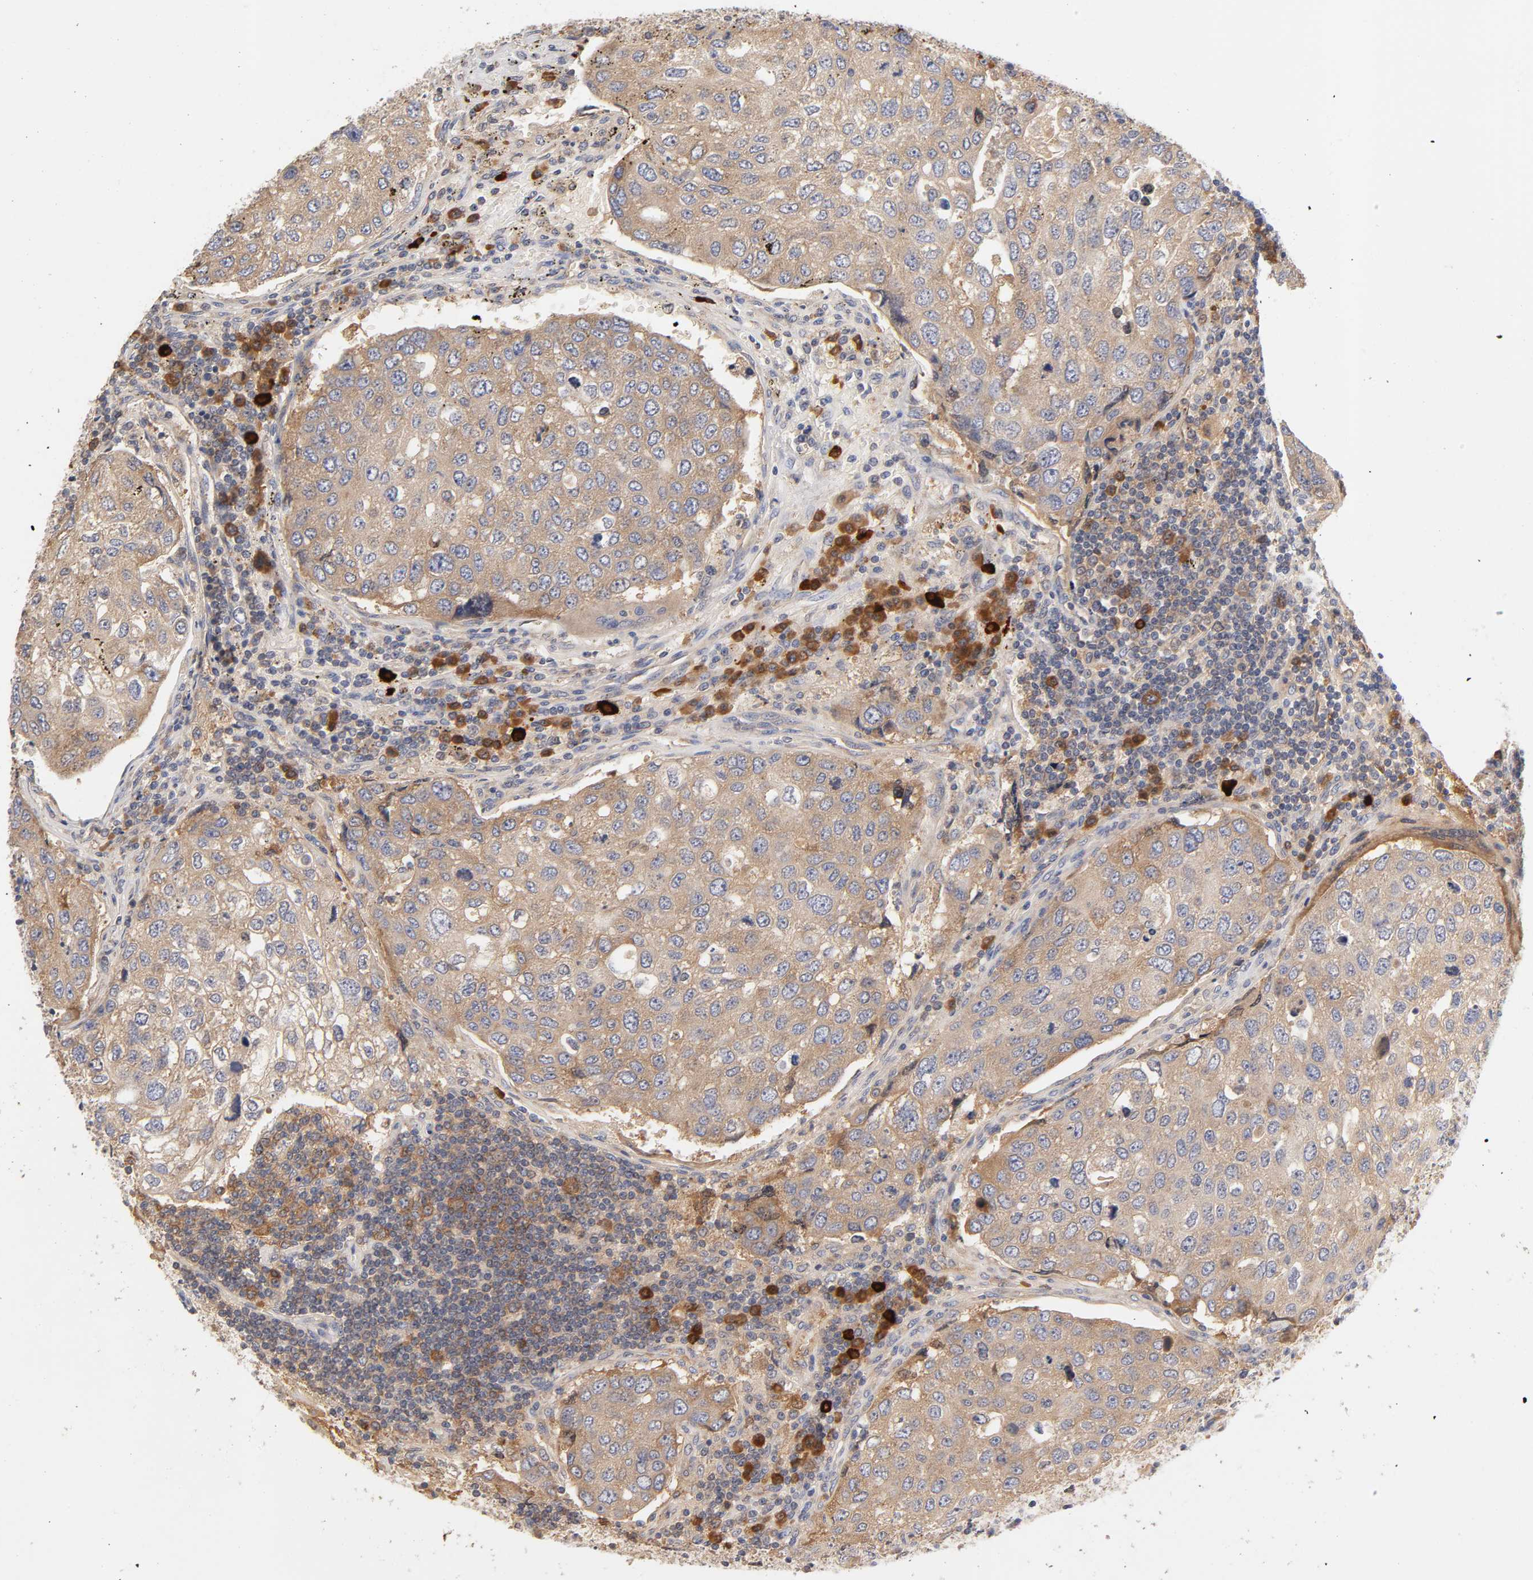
{"staining": {"intensity": "moderate", "quantity": ">75%", "location": "cytoplasmic/membranous"}, "tissue": "urothelial cancer", "cell_type": "Tumor cells", "image_type": "cancer", "snomed": [{"axis": "morphology", "description": "Urothelial carcinoma, High grade"}, {"axis": "topography", "description": "Lymph node"}, {"axis": "topography", "description": "Urinary bladder"}], "caption": "Brown immunohistochemical staining in urothelial cancer exhibits moderate cytoplasmic/membranous positivity in about >75% of tumor cells.", "gene": "RPS29", "patient": {"sex": "male", "age": 51}}